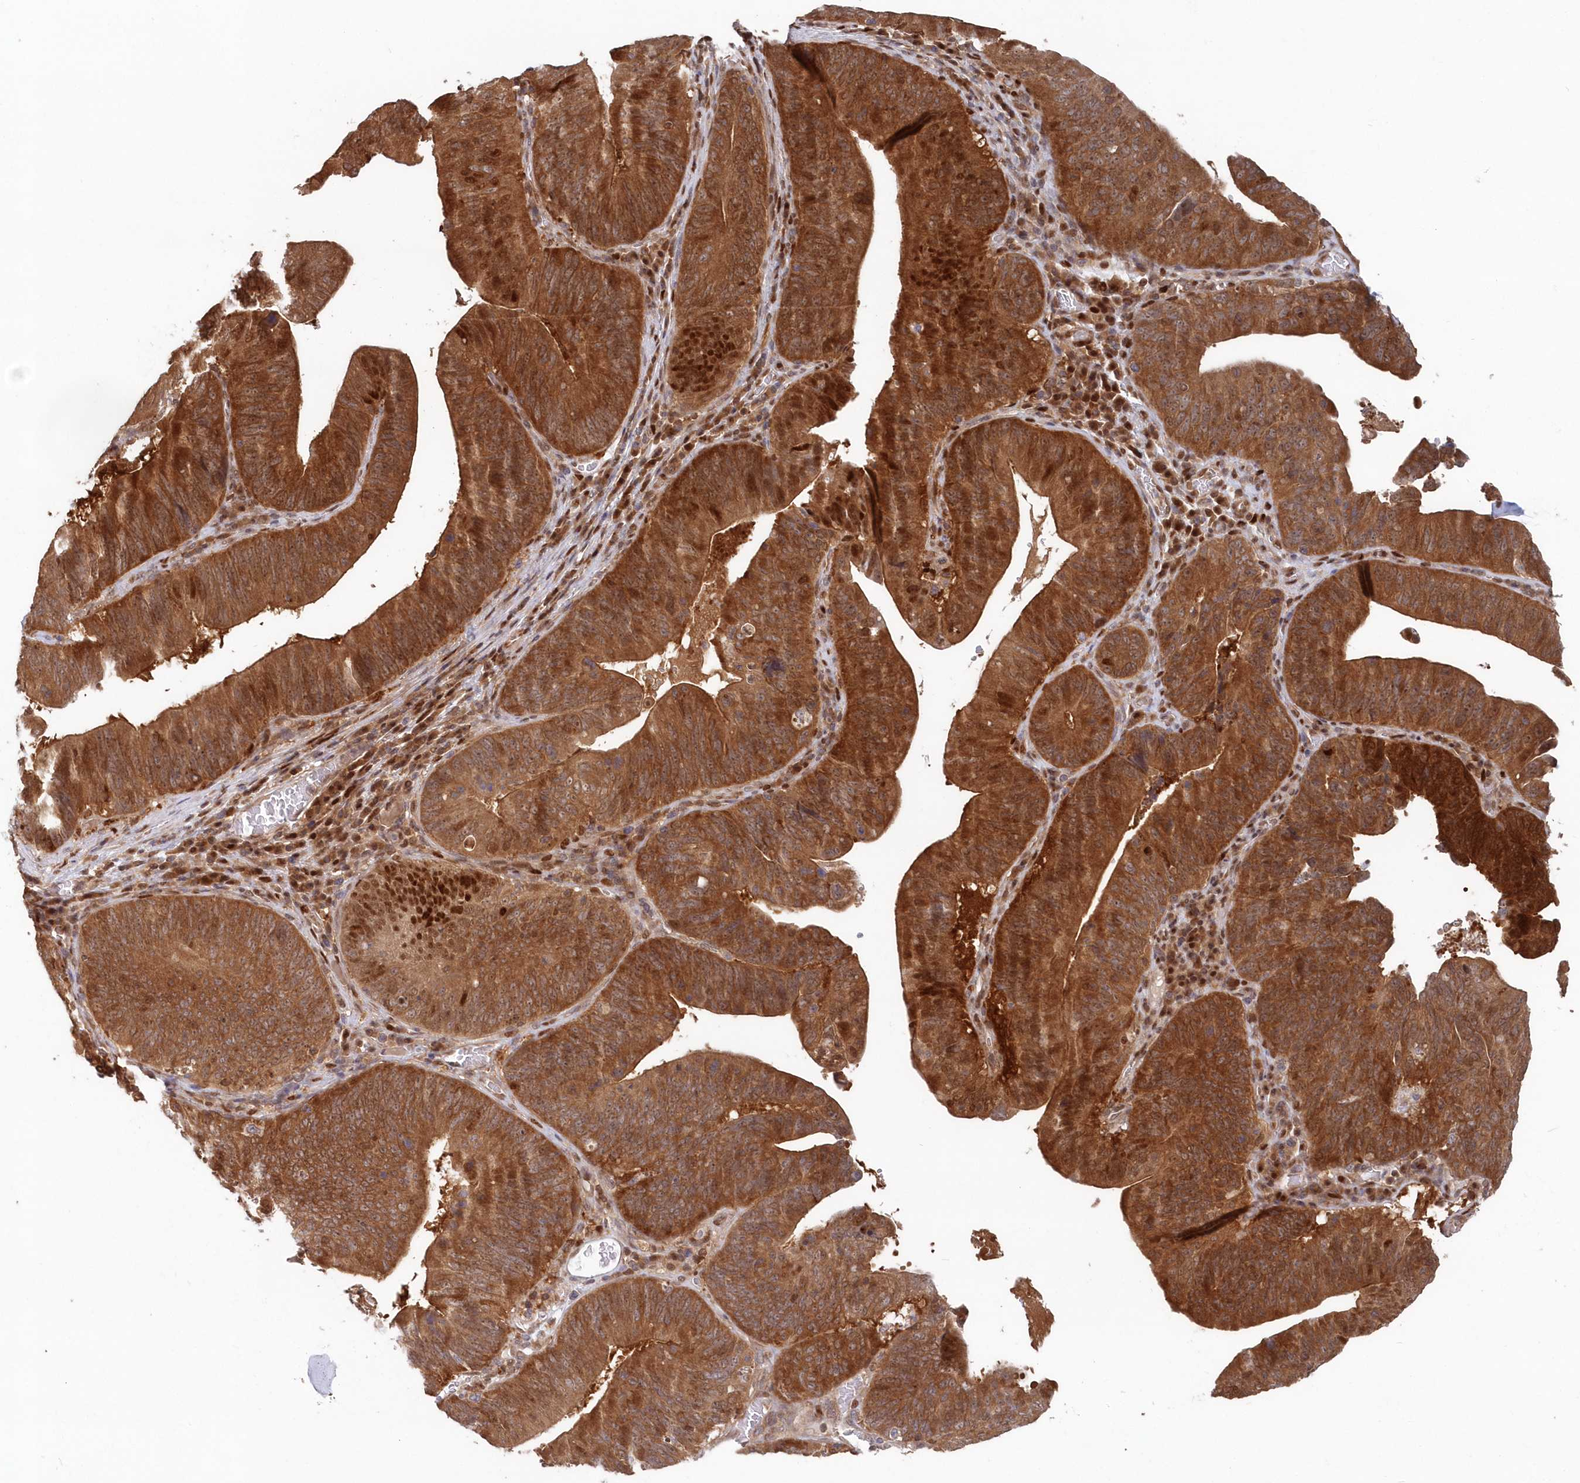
{"staining": {"intensity": "strong", "quantity": ">75%", "location": "cytoplasmic/membranous,nuclear"}, "tissue": "pancreatic cancer", "cell_type": "Tumor cells", "image_type": "cancer", "snomed": [{"axis": "morphology", "description": "Adenocarcinoma, NOS"}, {"axis": "topography", "description": "Pancreas"}], "caption": "IHC staining of pancreatic cancer (adenocarcinoma), which displays high levels of strong cytoplasmic/membranous and nuclear positivity in about >75% of tumor cells indicating strong cytoplasmic/membranous and nuclear protein staining. The staining was performed using DAB (brown) for protein detection and nuclei were counterstained in hematoxylin (blue).", "gene": "ABHD14B", "patient": {"sex": "male", "age": 63}}